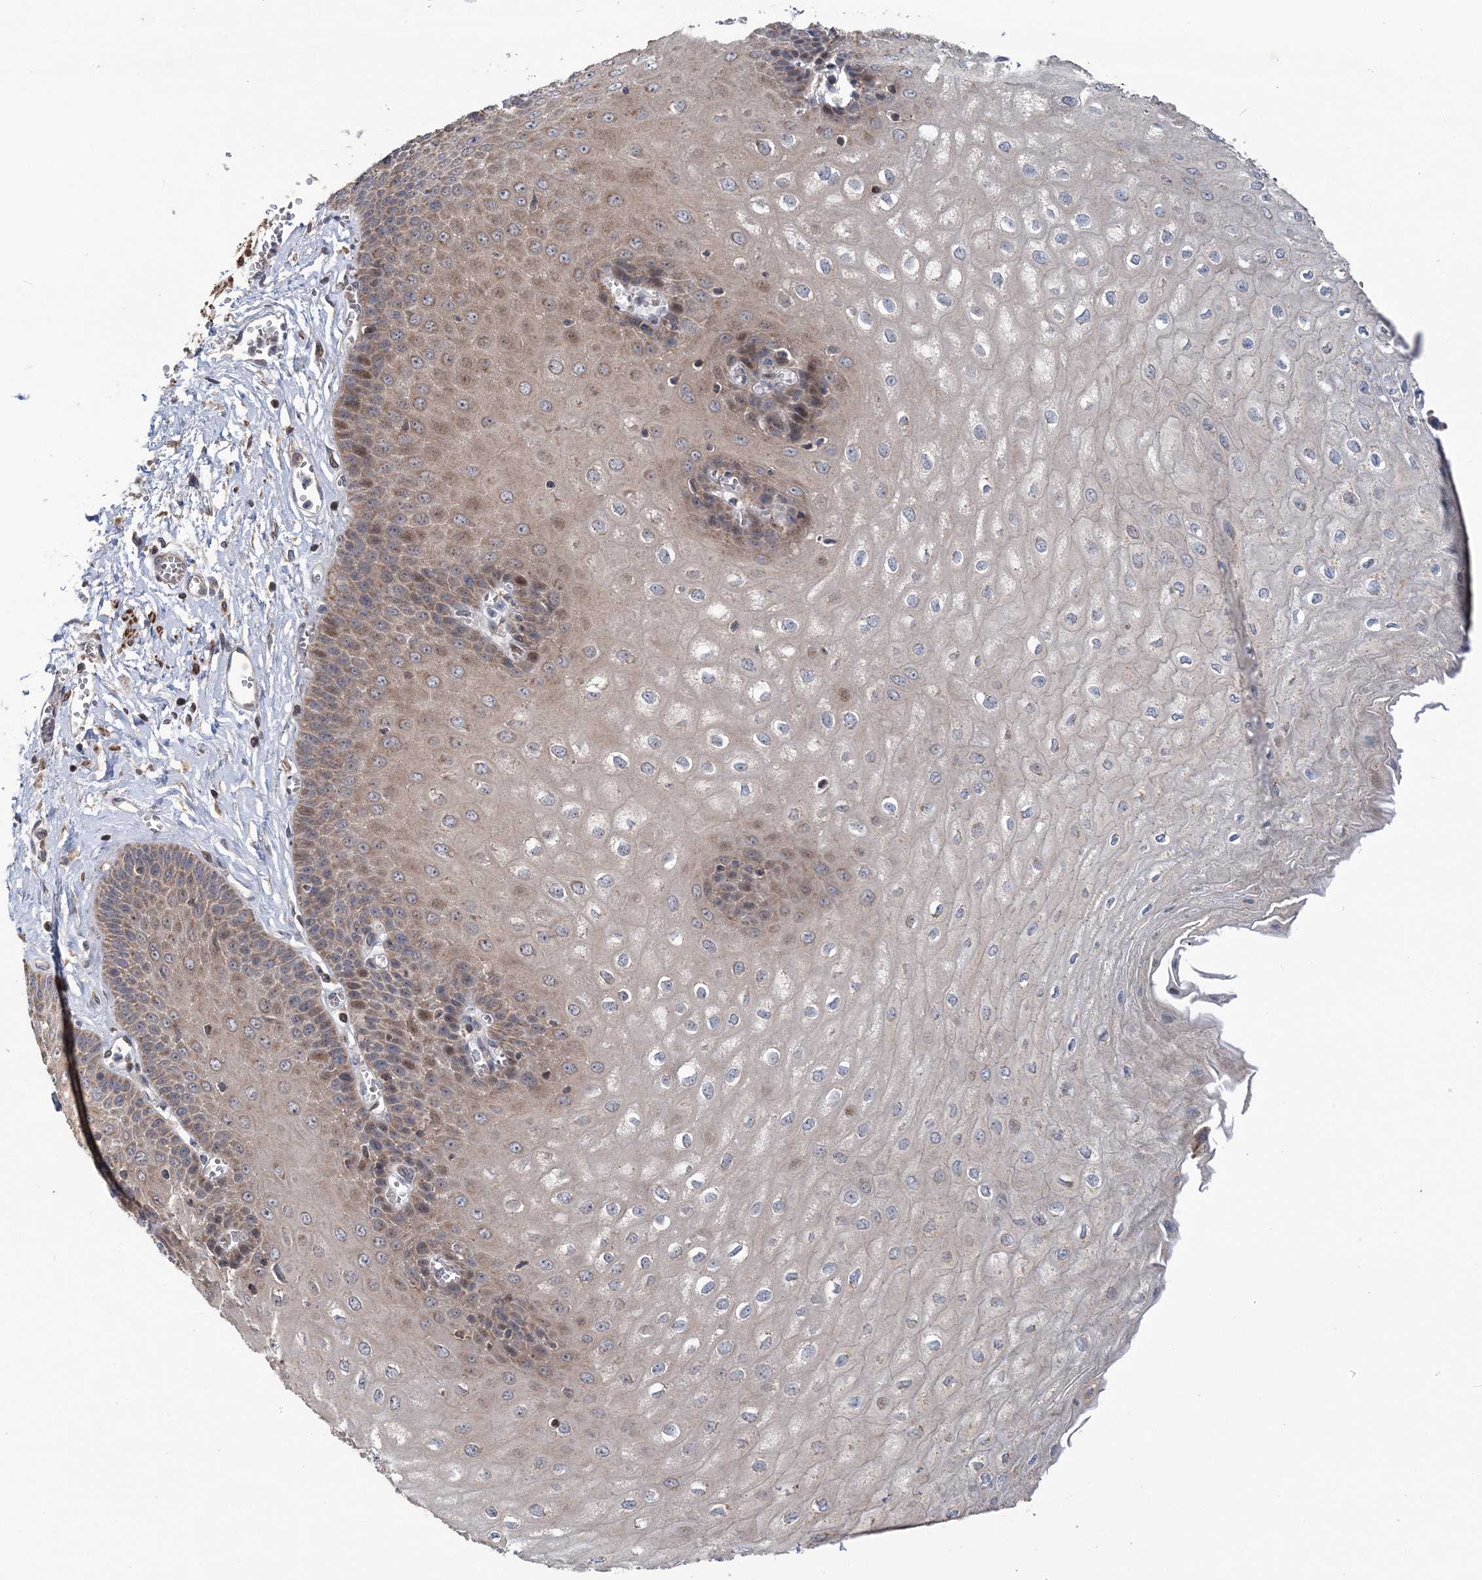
{"staining": {"intensity": "moderate", "quantity": "25%-75%", "location": "cytoplasmic/membranous,nuclear"}, "tissue": "esophagus", "cell_type": "Squamous epithelial cells", "image_type": "normal", "snomed": [{"axis": "morphology", "description": "Normal tissue, NOS"}, {"axis": "topography", "description": "Esophagus"}], "caption": "Esophagus stained with DAB IHC shows medium levels of moderate cytoplasmic/membranous,nuclear positivity in approximately 25%-75% of squamous epithelial cells. The staining is performed using DAB (3,3'-diaminobenzidine) brown chromogen to label protein expression. The nuclei are counter-stained blue using hematoxylin.", "gene": "PPP2R2B", "patient": {"sex": "male", "age": 60}}